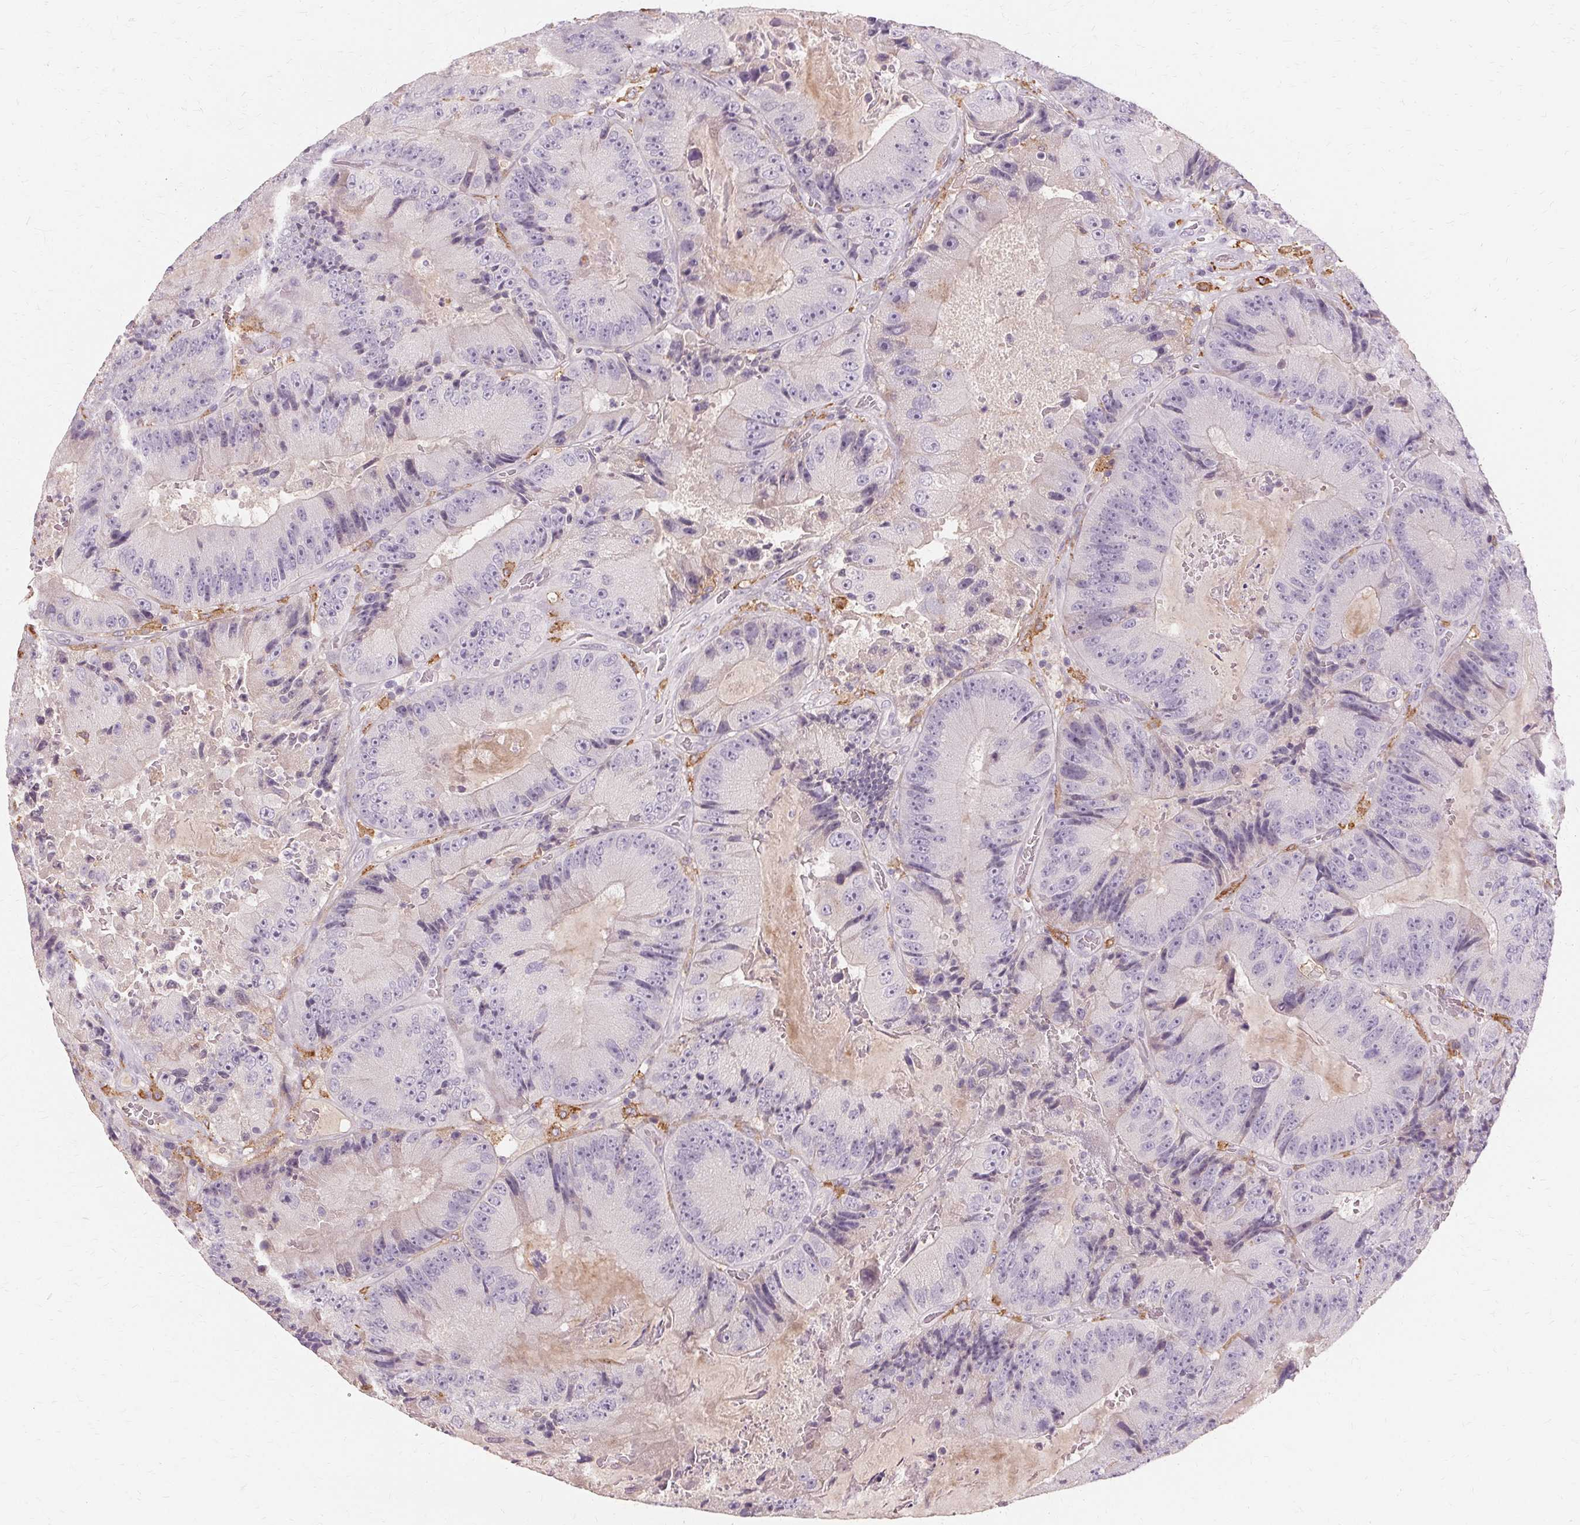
{"staining": {"intensity": "negative", "quantity": "none", "location": "none"}, "tissue": "colorectal cancer", "cell_type": "Tumor cells", "image_type": "cancer", "snomed": [{"axis": "morphology", "description": "Adenocarcinoma, NOS"}, {"axis": "topography", "description": "Colon"}], "caption": "The histopathology image demonstrates no significant expression in tumor cells of colorectal adenocarcinoma. Nuclei are stained in blue.", "gene": "IFNGR1", "patient": {"sex": "female", "age": 86}}